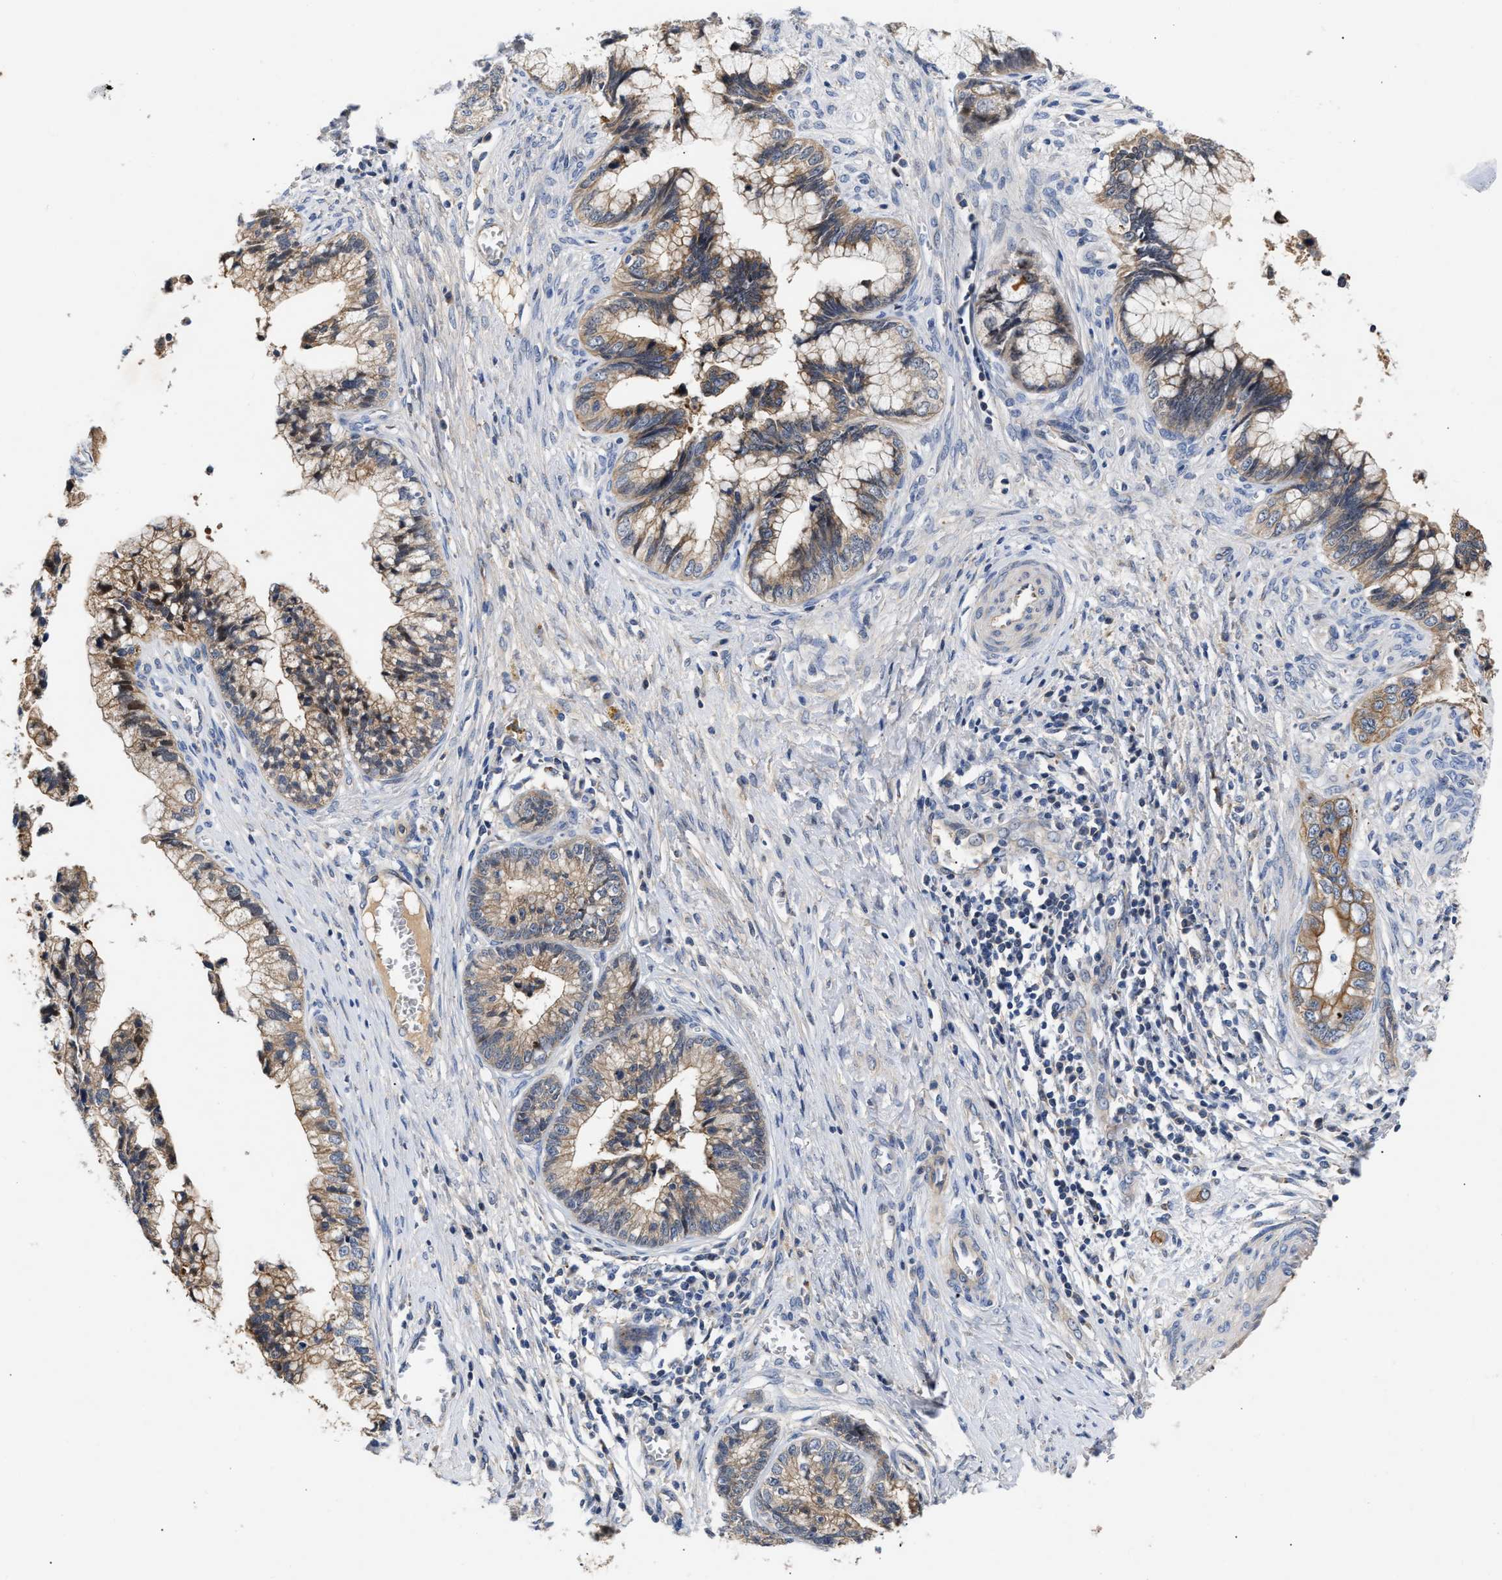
{"staining": {"intensity": "moderate", "quantity": ">75%", "location": "cytoplasmic/membranous"}, "tissue": "cervical cancer", "cell_type": "Tumor cells", "image_type": "cancer", "snomed": [{"axis": "morphology", "description": "Adenocarcinoma, NOS"}, {"axis": "topography", "description": "Cervix"}], "caption": "A photomicrograph of human cervical cancer stained for a protein displays moderate cytoplasmic/membranous brown staining in tumor cells.", "gene": "CCDC146", "patient": {"sex": "female", "age": 44}}